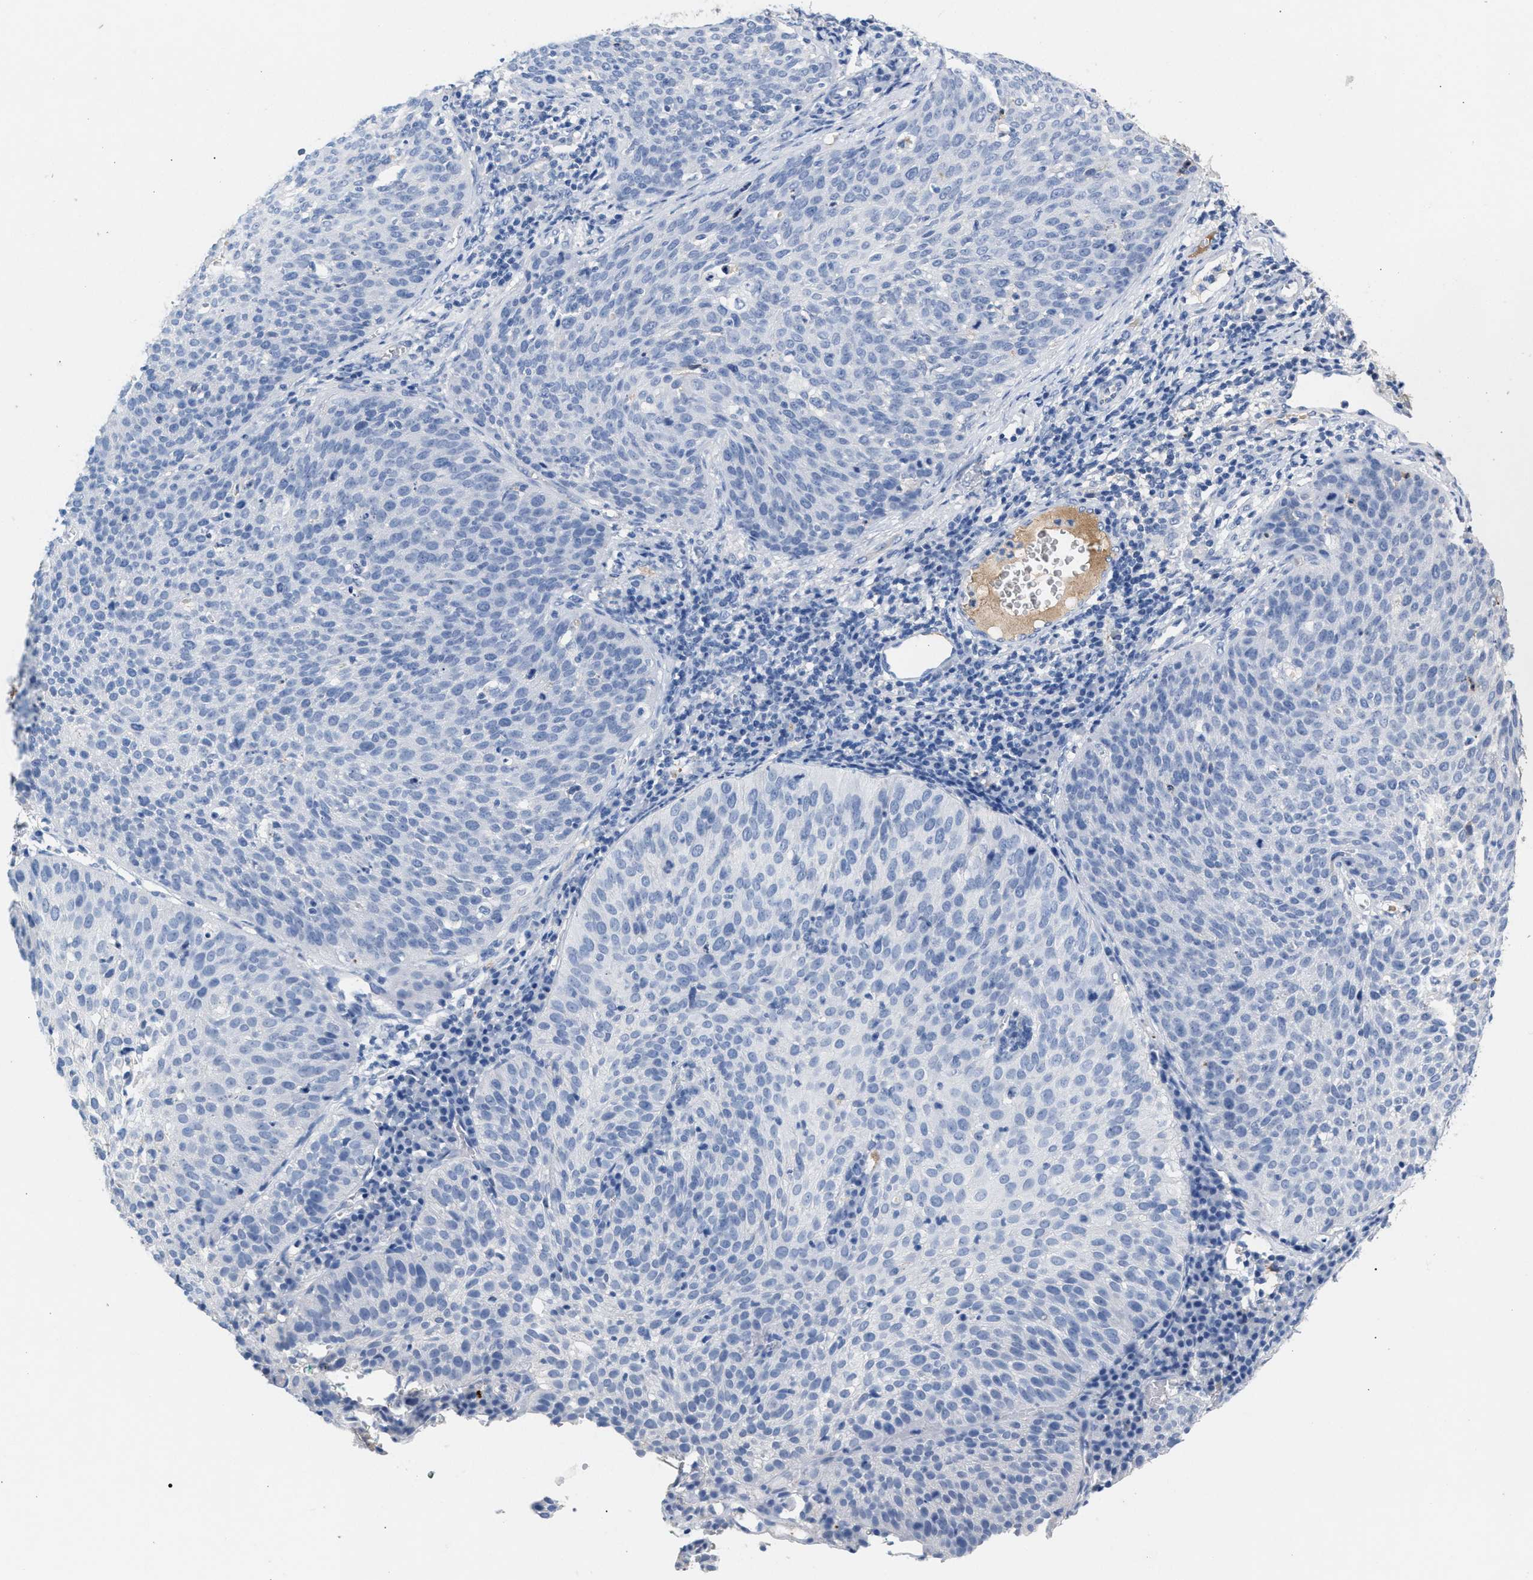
{"staining": {"intensity": "negative", "quantity": "none", "location": "none"}, "tissue": "cervical cancer", "cell_type": "Tumor cells", "image_type": "cancer", "snomed": [{"axis": "morphology", "description": "Squamous cell carcinoma, NOS"}, {"axis": "topography", "description": "Cervix"}], "caption": "Immunohistochemical staining of human cervical squamous cell carcinoma shows no significant positivity in tumor cells.", "gene": "APOH", "patient": {"sex": "female", "age": 38}}